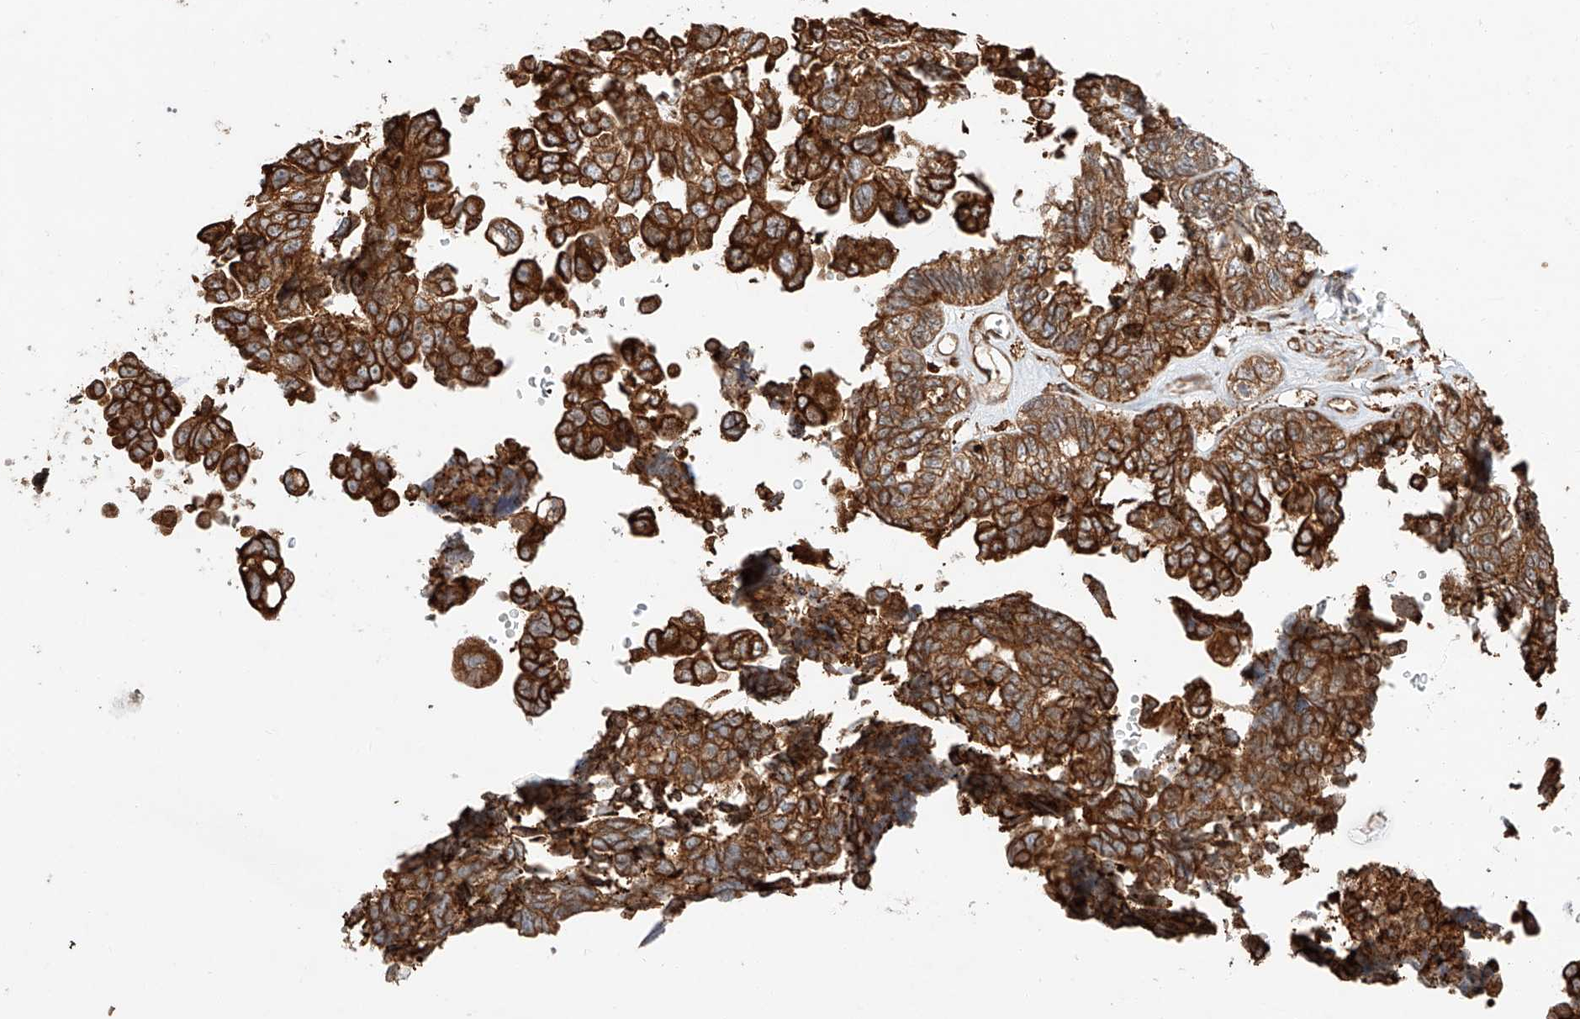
{"staining": {"intensity": "strong", "quantity": ">75%", "location": "cytoplasmic/membranous"}, "tissue": "ovarian cancer", "cell_type": "Tumor cells", "image_type": "cancer", "snomed": [{"axis": "morphology", "description": "Cystadenocarcinoma, serous, NOS"}, {"axis": "topography", "description": "Ovary"}], "caption": "DAB (3,3'-diaminobenzidine) immunohistochemical staining of ovarian serous cystadenocarcinoma exhibits strong cytoplasmic/membranous protein positivity in about >75% of tumor cells.", "gene": "ZNF84", "patient": {"sex": "female", "age": 79}}